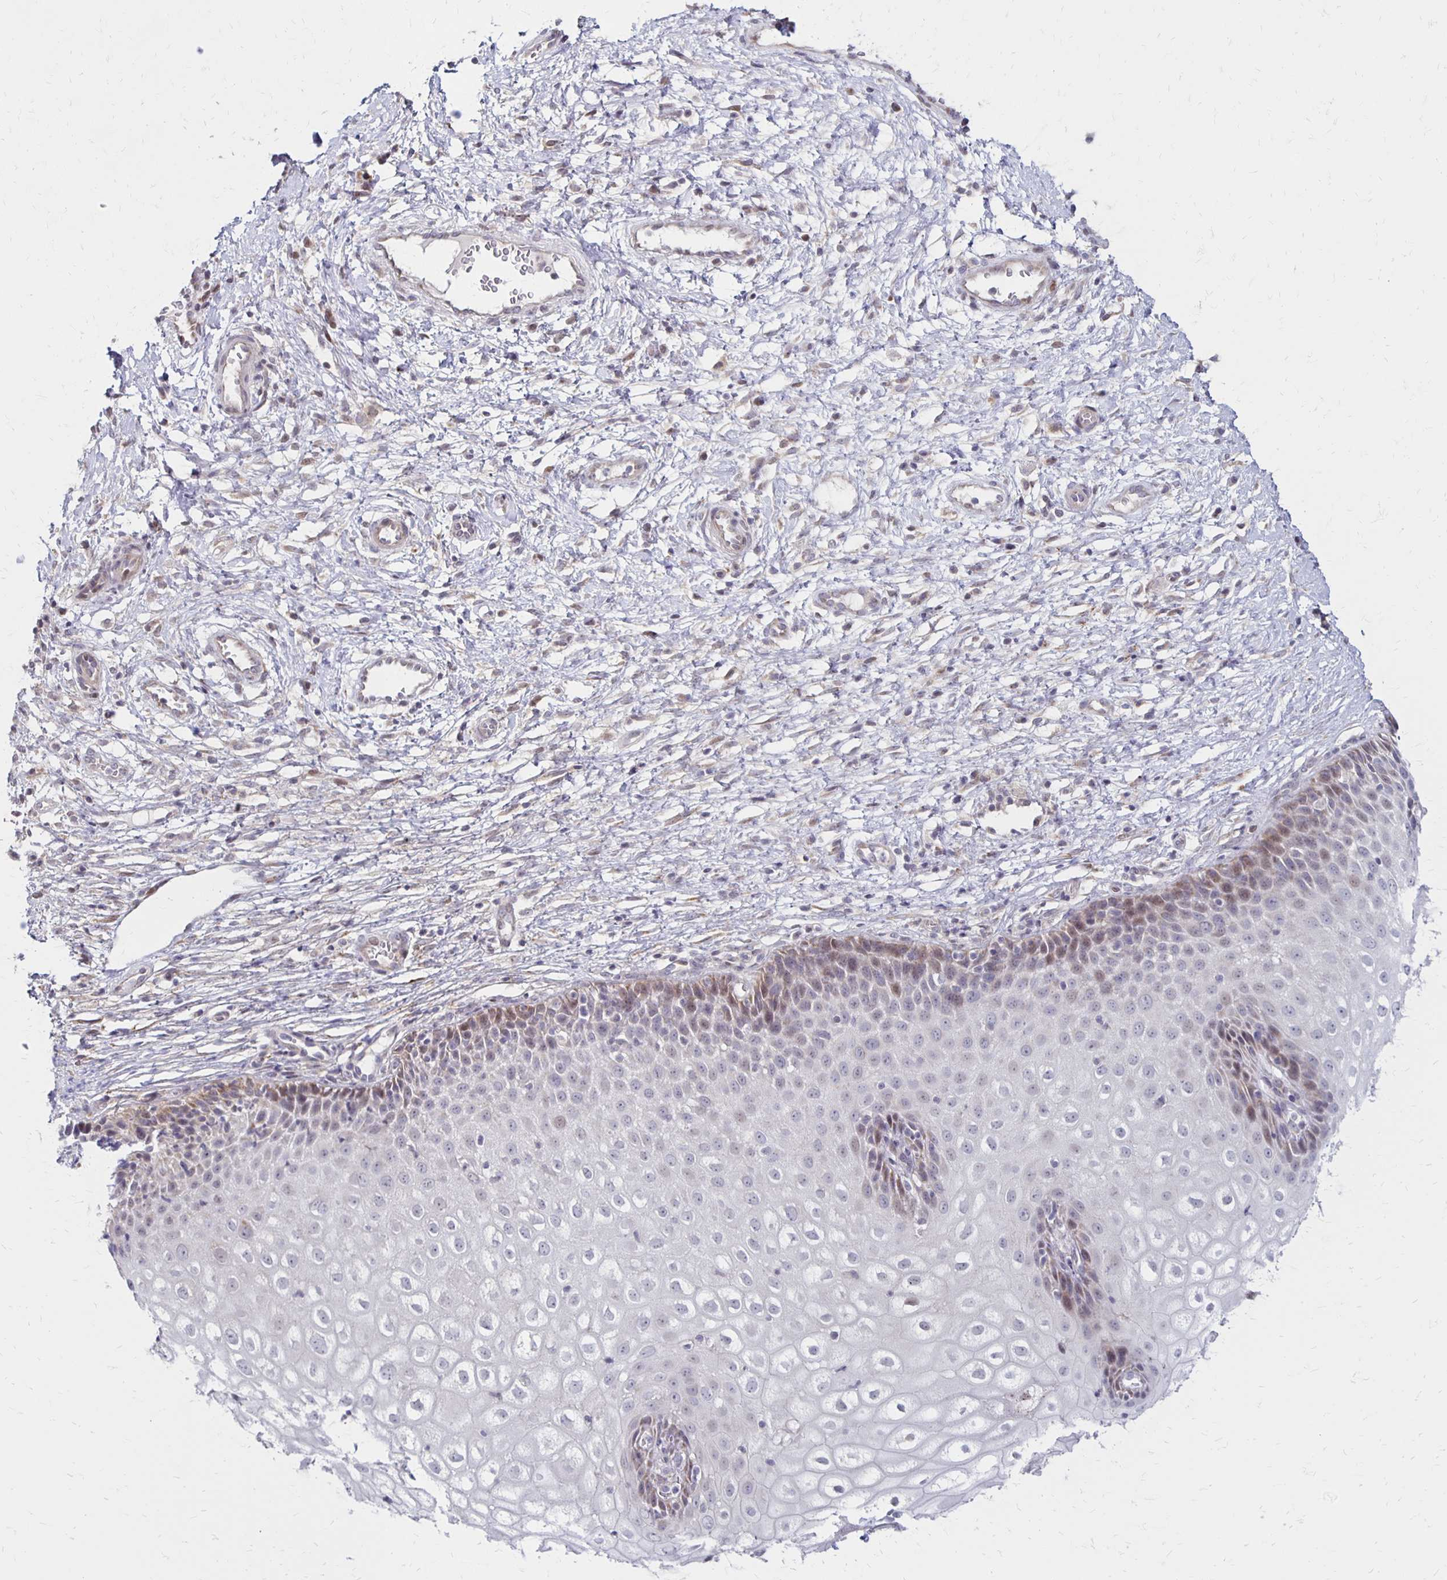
{"staining": {"intensity": "negative", "quantity": "none", "location": "none"}, "tissue": "cervix", "cell_type": "Glandular cells", "image_type": "normal", "snomed": [{"axis": "morphology", "description": "Normal tissue, NOS"}, {"axis": "topography", "description": "Cervix"}], "caption": "Histopathology image shows no significant protein expression in glandular cells of benign cervix.", "gene": "DAGLA", "patient": {"sex": "female", "age": 36}}